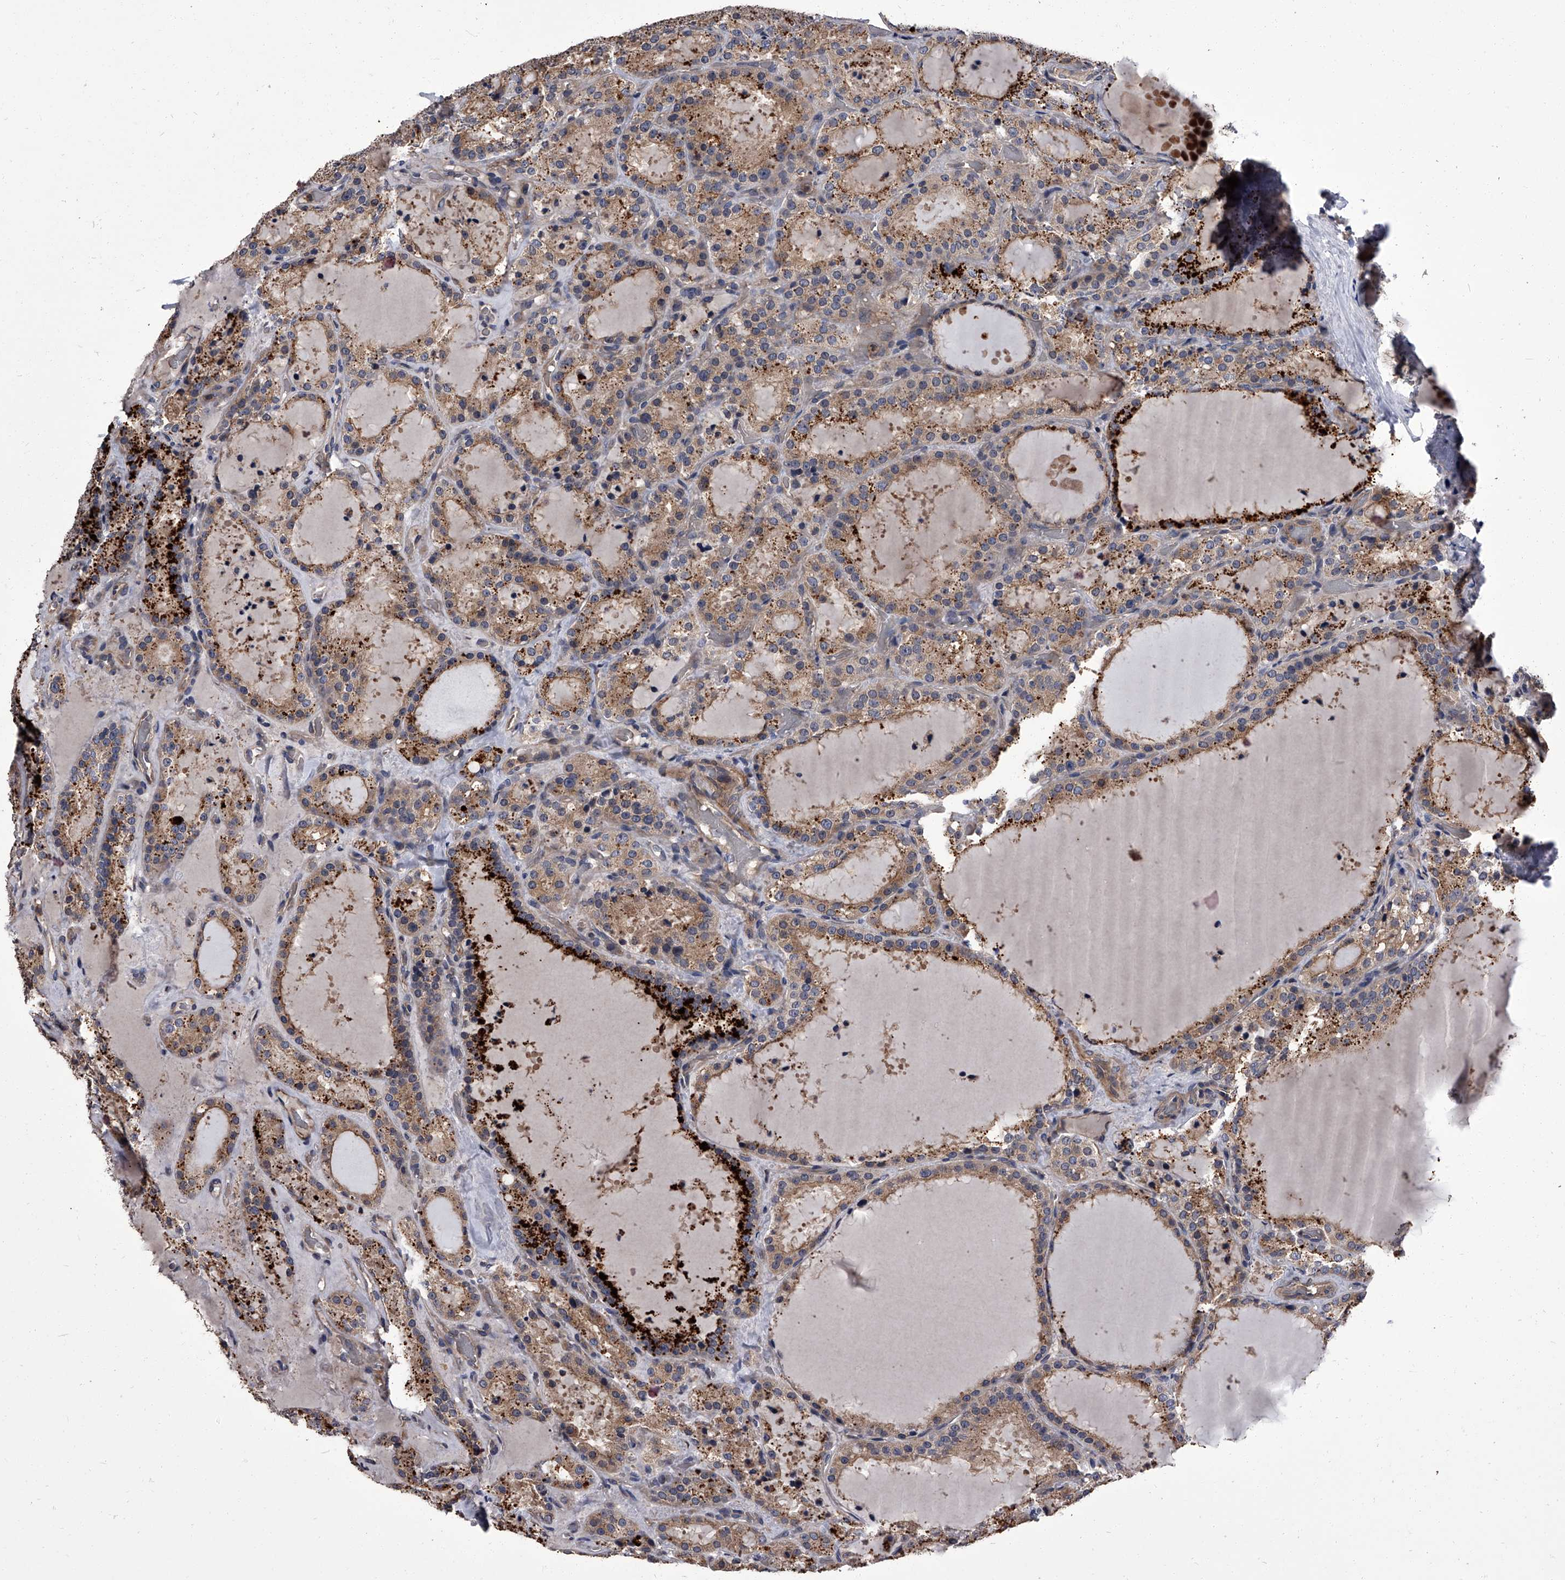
{"staining": {"intensity": "moderate", "quantity": "25%-75%", "location": "cytoplasmic/membranous"}, "tissue": "thyroid cancer", "cell_type": "Tumor cells", "image_type": "cancer", "snomed": [{"axis": "morphology", "description": "Papillary adenocarcinoma, NOS"}, {"axis": "topography", "description": "Thyroid gland"}], "caption": "DAB (3,3'-diaminobenzidine) immunohistochemical staining of thyroid cancer demonstrates moderate cytoplasmic/membranous protein staining in about 25%-75% of tumor cells.", "gene": "STK36", "patient": {"sex": "male", "age": 77}}